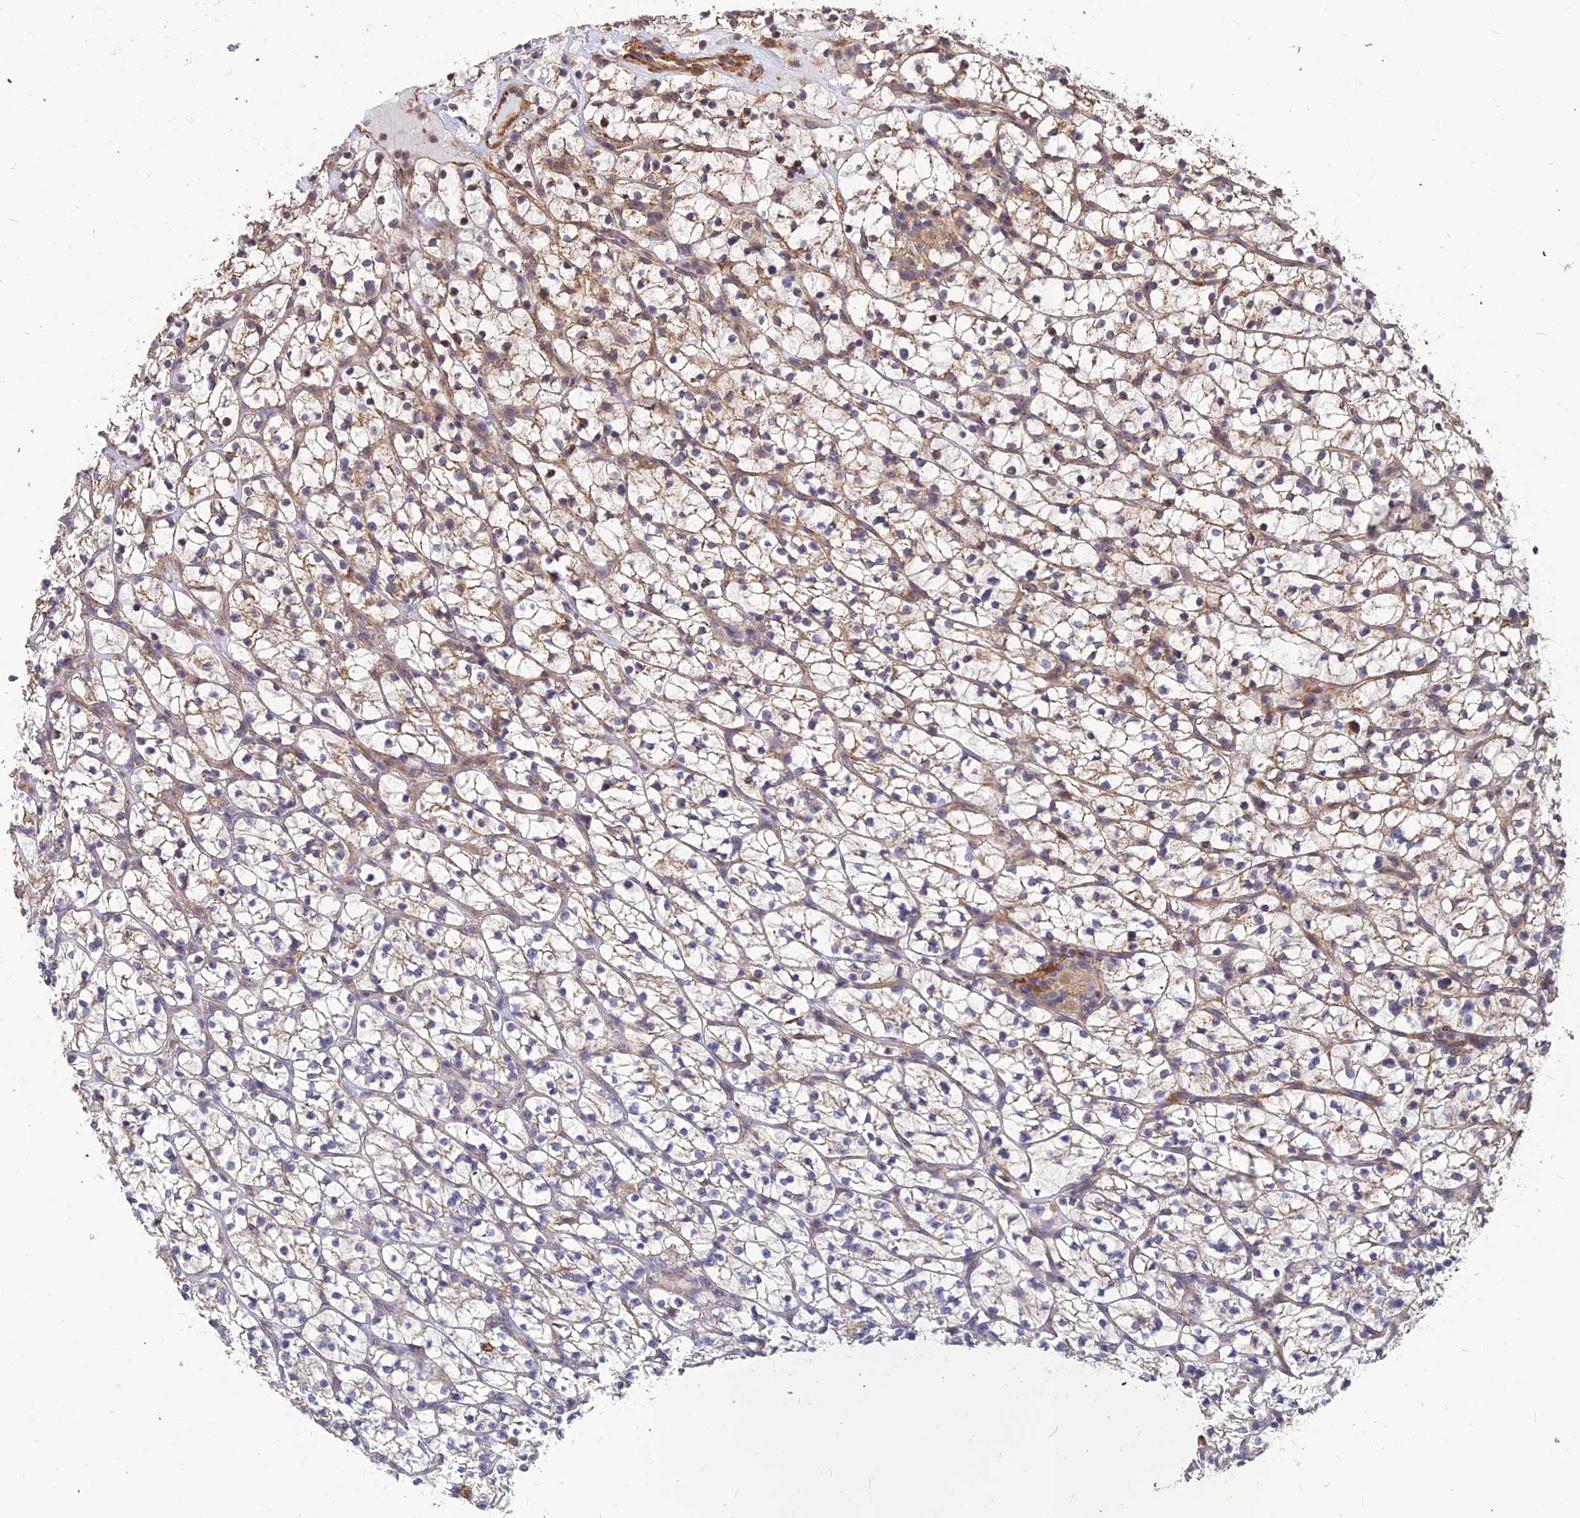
{"staining": {"intensity": "weak", "quantity": ">75%", "location": "cytoplasmic/membranous"}, "tissue": "renal cancer", "cell_type": "Tumor cells", "image_type": "cancer", "snomed": [{"axis": "morphology", "description": "Adenocarcinoma, NOS"}, {"axis": "topography", "description": "Kidney"}], "caption": "The histopathology image shows staining of adenocarcinoma (renal), revealing weak cytoplasmic/membranous protein staining (brown color) within tumor cells. (Brightfield microscopy of DAB IHC at high magnification).", "gene": "LEKR1", "patient": {"sex": "female", "age": 64}}